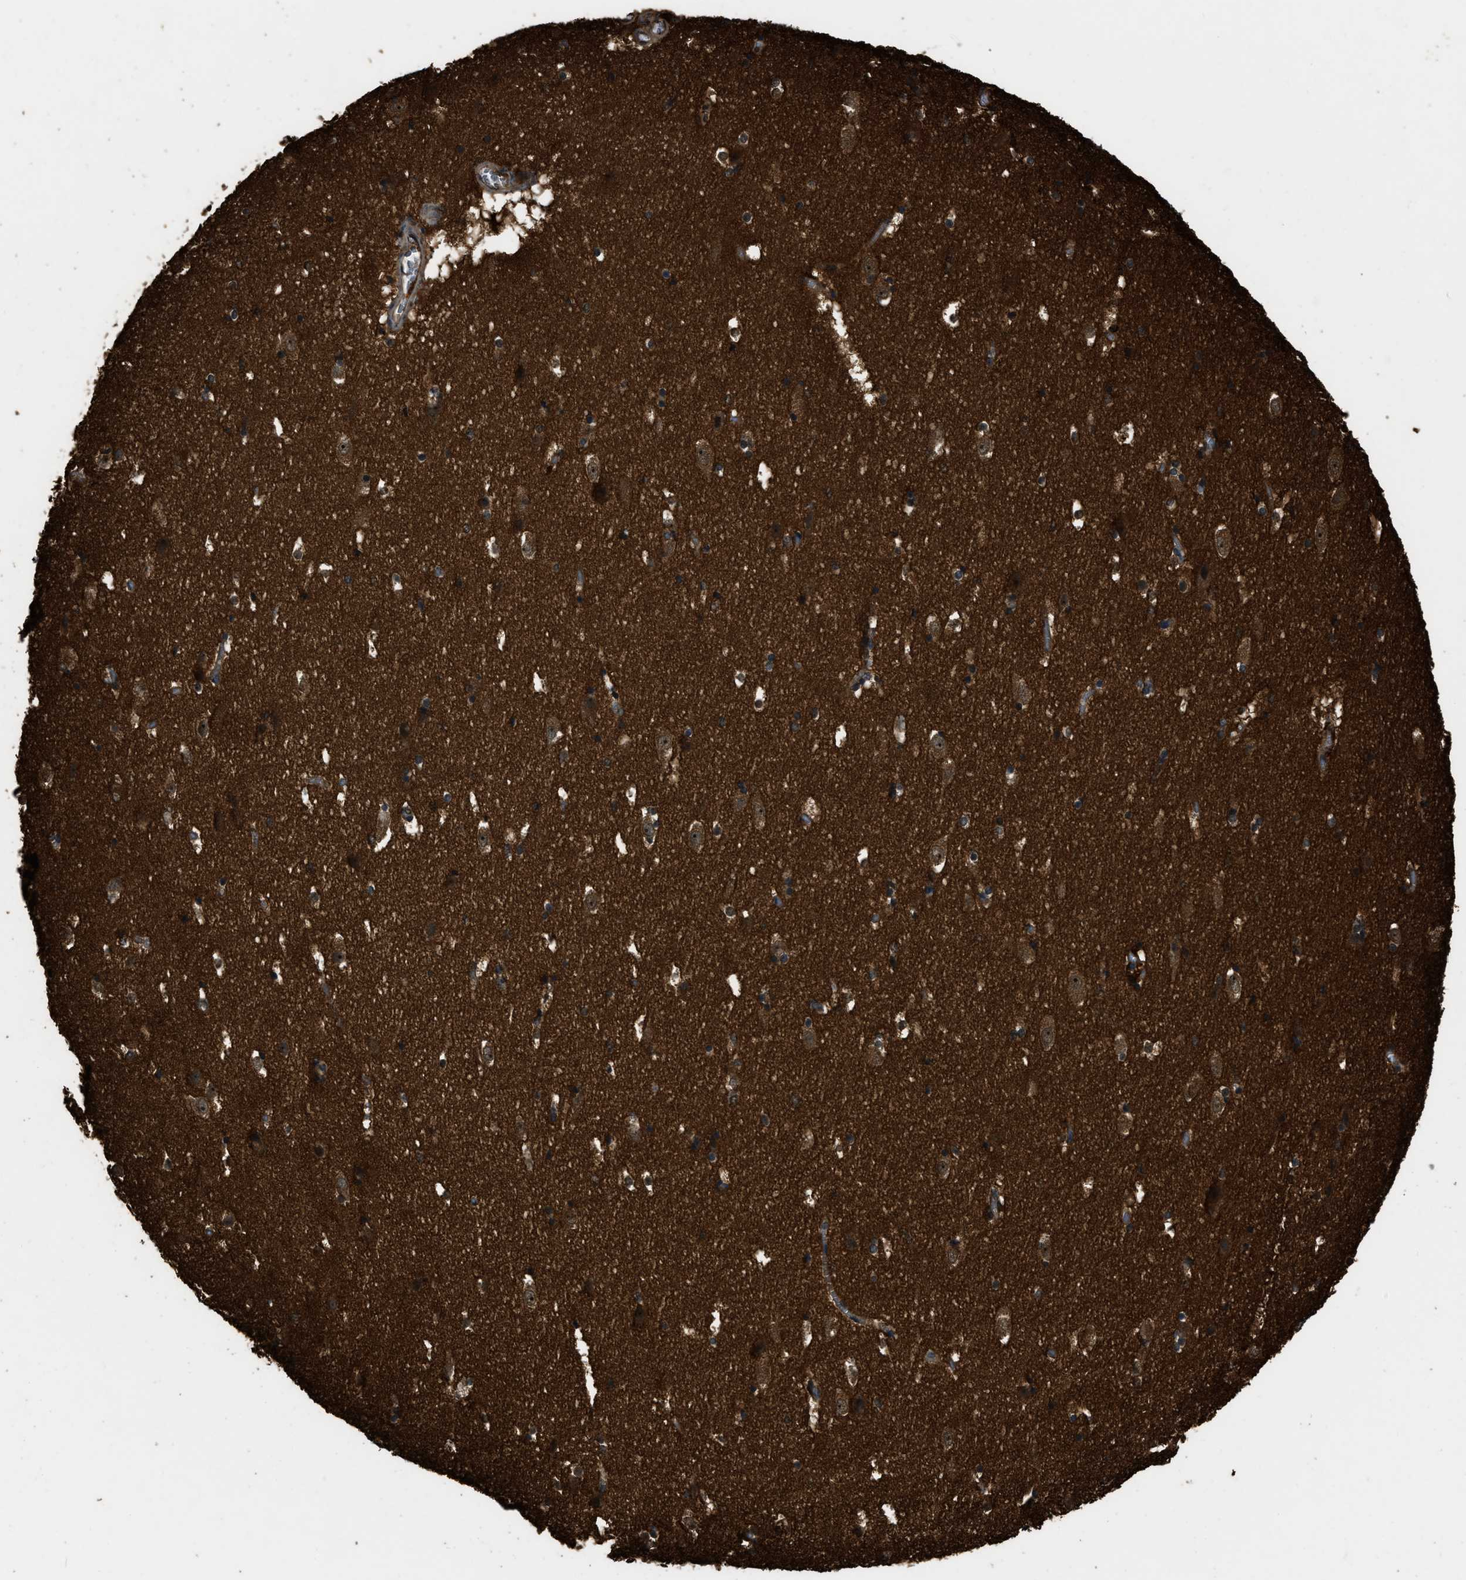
{"staining": {"intensity": "moderate", "quantity": ">75%", "location": "cytoplasmic/membranous"}, "tissue": "hippocampus", "cell_type": "Glial cells", "image_type": "normal", "snomed": [{"axis": "morphology", "description": "Normal tissue, NOS"}, {"axis": "topography", "description": "Hippocampus"}], "caption": "Benign hippocampus shows moderate cytoplasmic/membranous positivity in approximately >75% of glial cells, visualized by immunohistochemistry. The staining was performed using DAB, with brown indicating positive protein expression. Nuclei are stained blue with hematoxylin.", "gene": "RAP2A", "patient": {"sex": "male", "age": 45}}